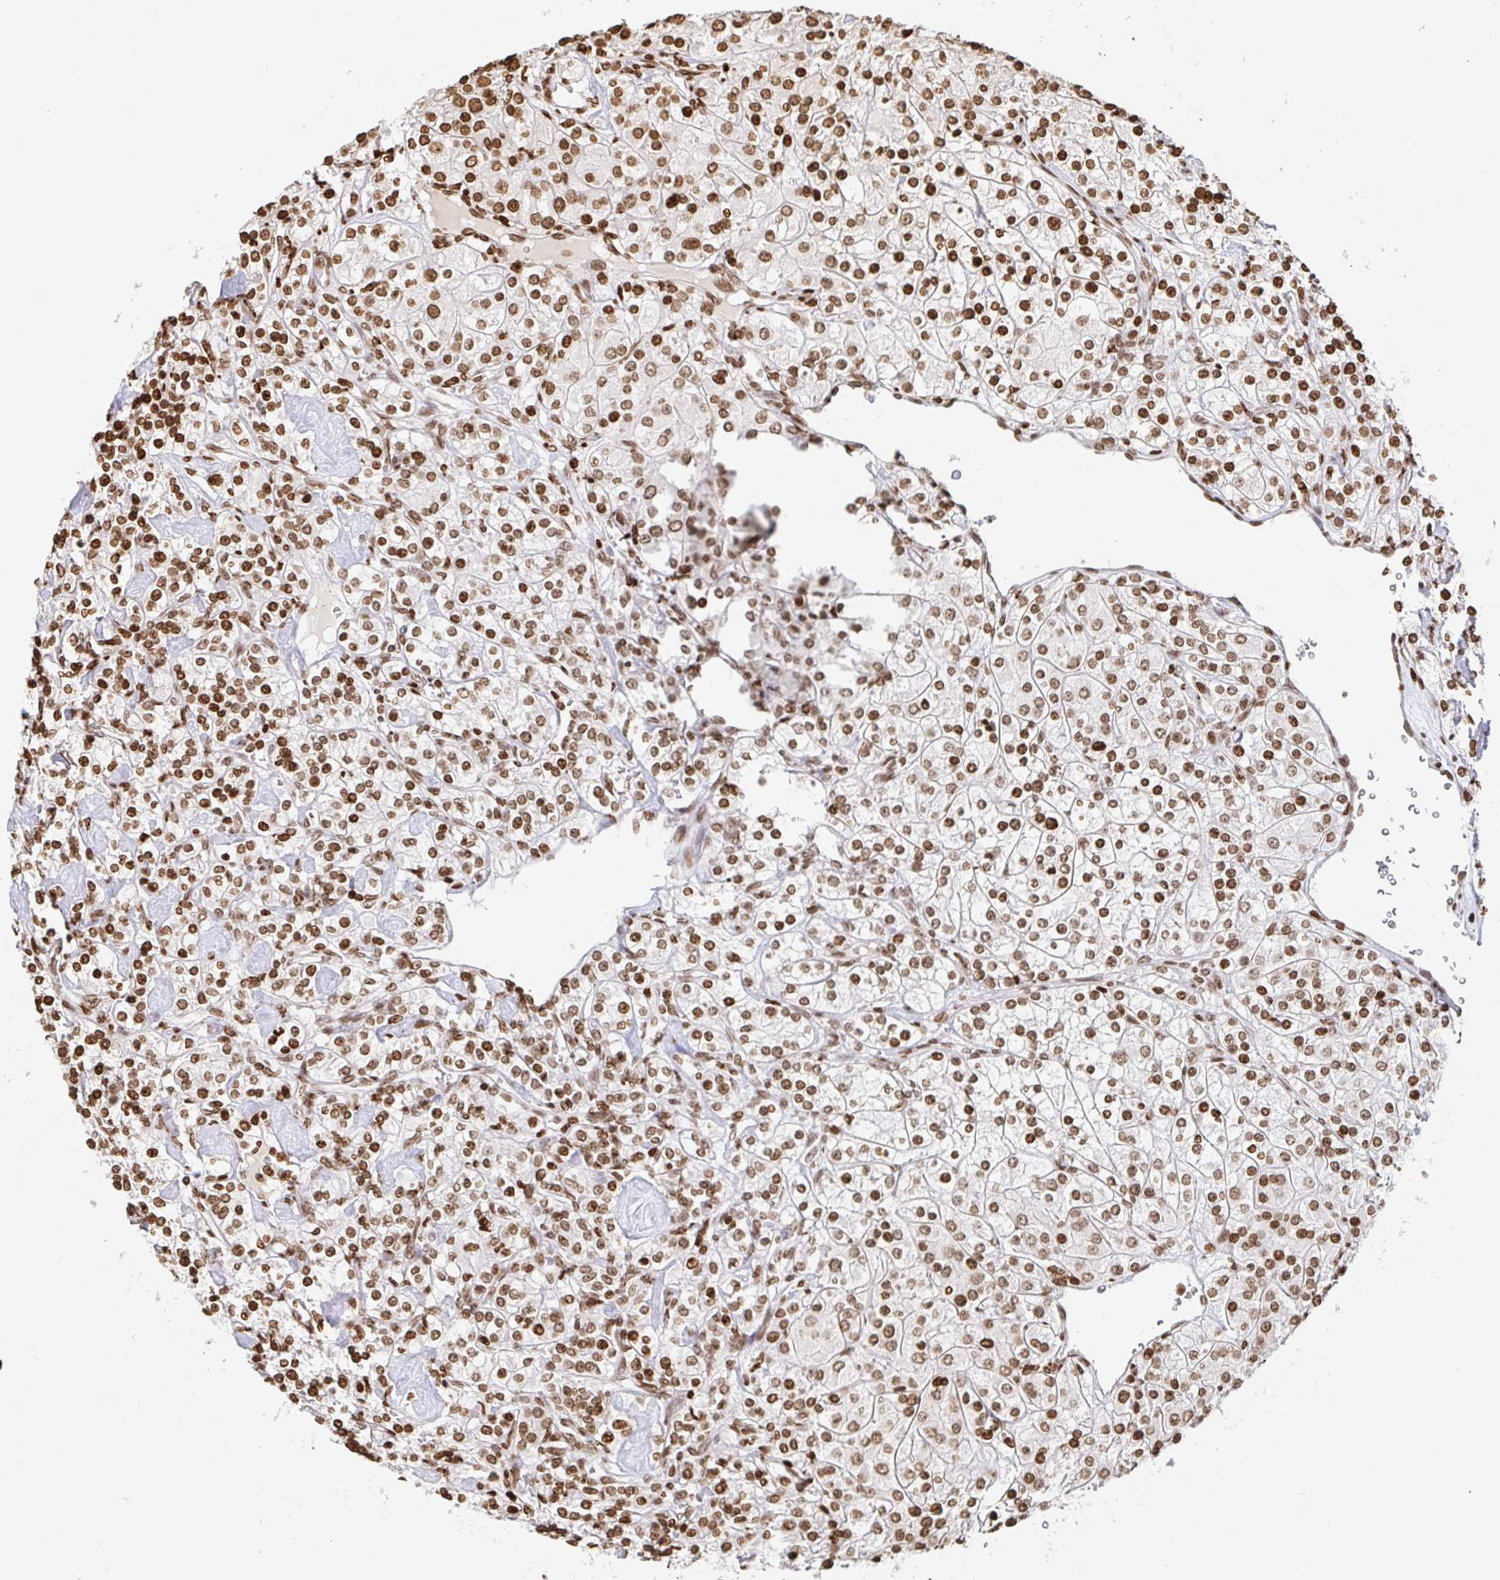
{"staining": {"intensity": "moderate", "quantity": ">75%", "location": "nuclear"}, "tissue": "renal cancer", "cell_type": "Tumor cells", "image_type": "cancer", "snomed": [{"axis": "morphology", "description": "Adenocarcinoma, NOS"}, {"axis": "topography", "description": "Kidney"}], "caption": "Protein staining of renal adenocarcinoma tissue reveals moderate nuclear staining in approximately >75% of tumor cells.", "gene": "H2BC5", "patient": {"sex": "male", "age": 77}}